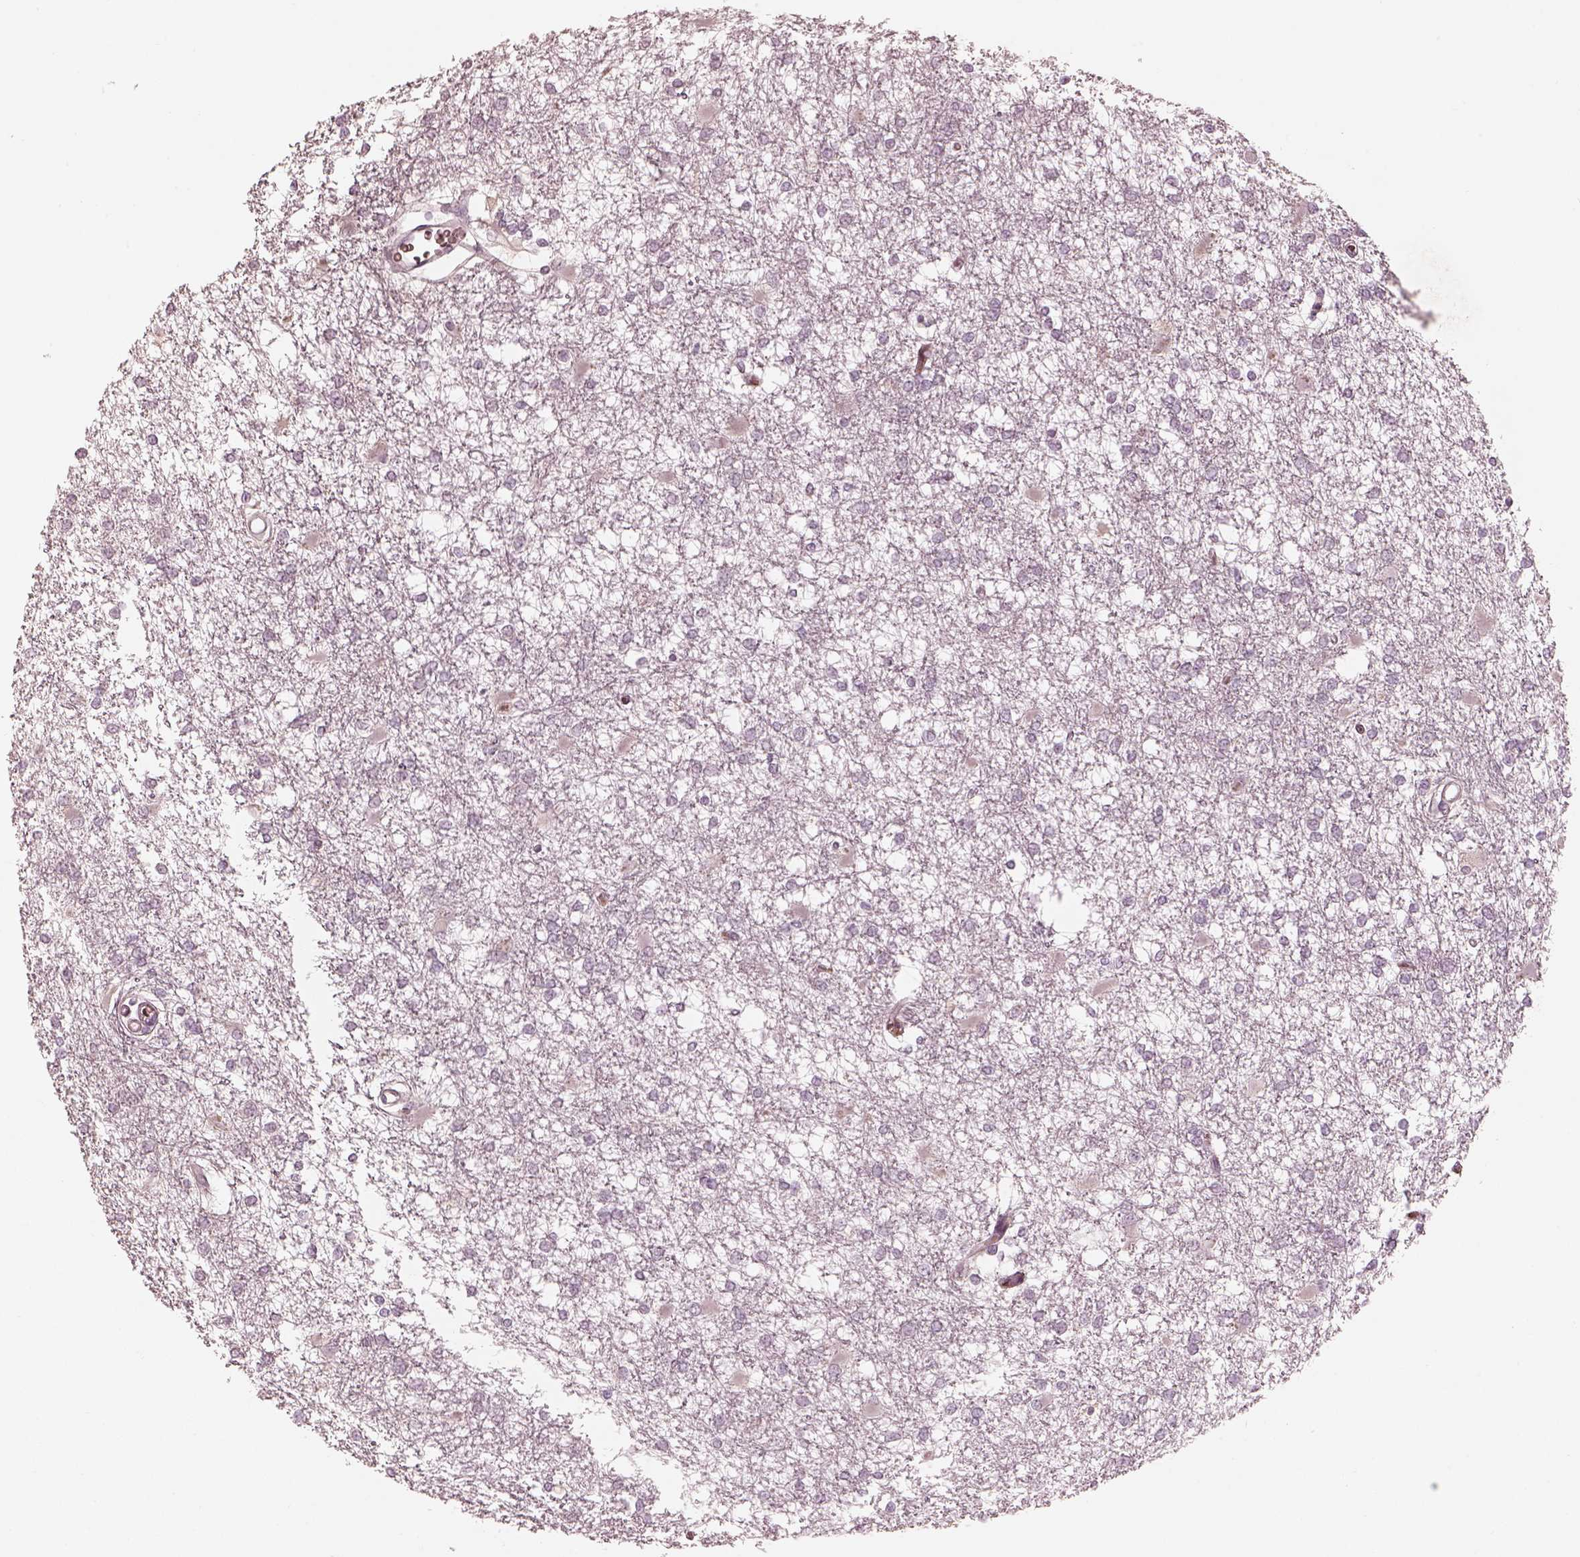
{"staining": {"intensity": "negative", "quantity": "none", "location": "none"}, "tissue": "glioma", "cell_type": "Tumor cells", "image_type": "cancer", "snomed": [{"axis": "morphology", "description": "Glioma, malignant, High grade"}, {"axis": "topography", "description": "Cerebral cortex"}], "caption": "Immunohistochemistry of malignant high-grade glioma demonstrates no staining in tumor cells. (Stains: DAB (3,3'-diaminobenzidine) immunohistochemistry (IHC) with hematoxylin counter stain, Microscopy: brightfield microscopy at high magnification).", "gene": "ANKLE1", "patient": {"sex": "male", "age": 79}}